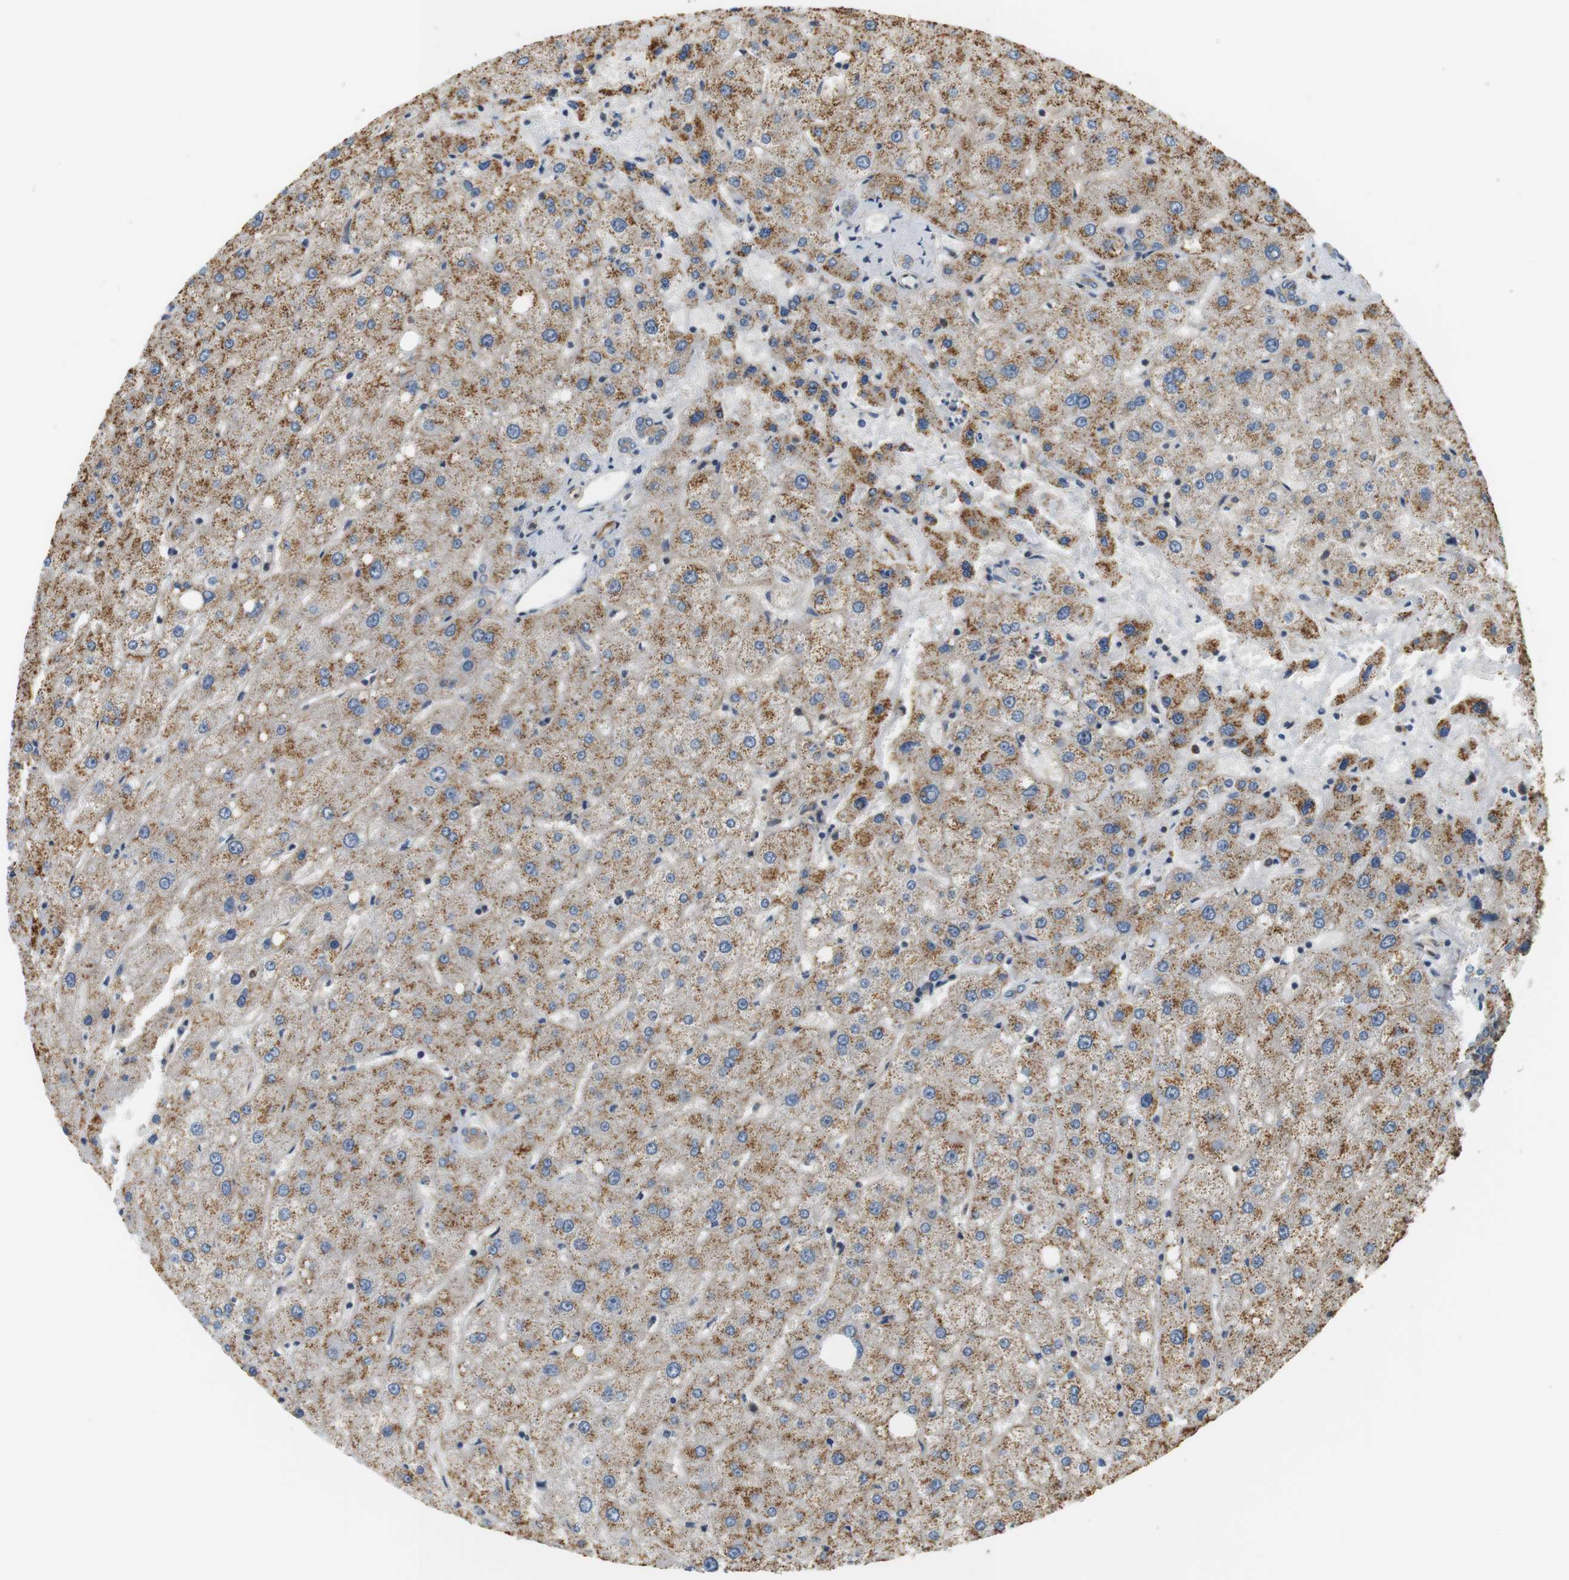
{"staining": {"intensity": "weak", "quantity": ">75%", "location": "cytoplasmic/membranous"}, "tissue": "liver", "cell_type": "Cholangiocytes", "image_type": "normal", "snomed": [{"axis": "morphology", "description": "Normal tissue, NOS"}, {"axis": "topography", "description": "Liver"}], "caption": "This micrograph reveals immunohistochemistry (IHC) staining of benign liver, with low weak cytoplasmic/membranous staining in about >75% of cholangiocytes.", "gene": "SH3GLB1", "patient": {"sex": "male", "age": 73}}